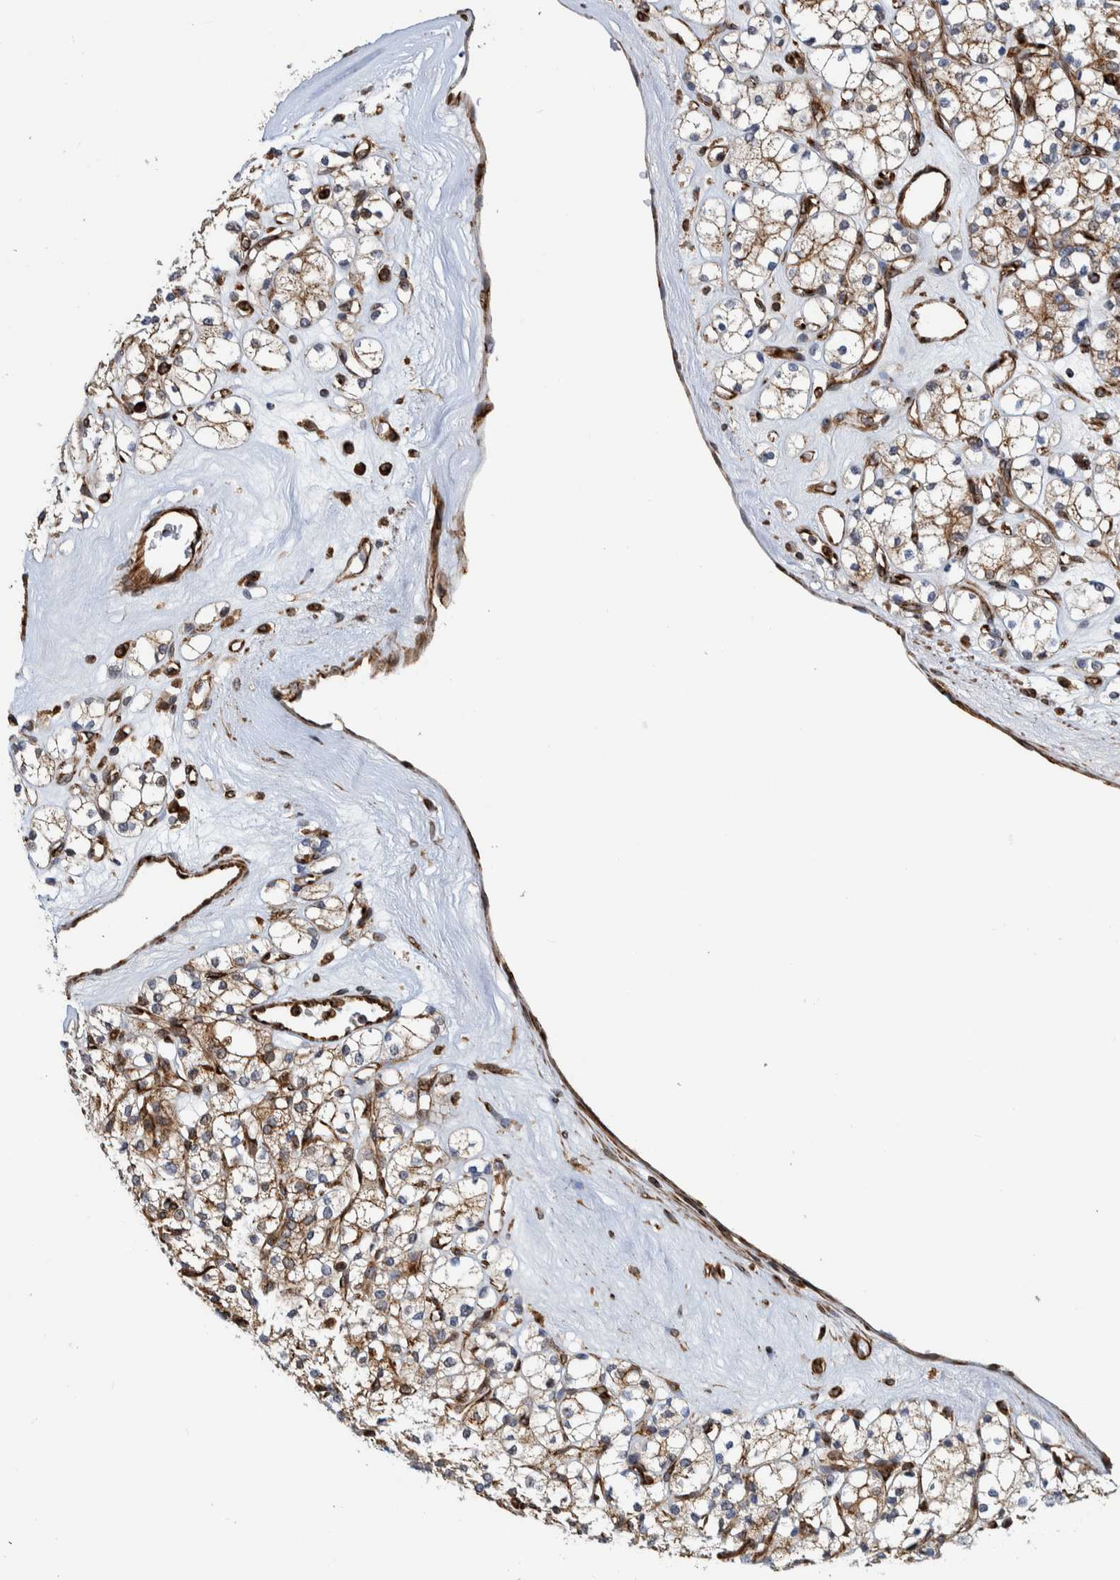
{"staining": {"intensity": "moderate", "quantity": ">75%", "location": "cytoplasmic/membranous"}, "tissue": "renal cancer", "cell_type": "Tumor cells", "image_type": "cancer", "snomed": [{"axis": "morphology", "description": "Adenocarcinoma, NOS"}, {"axis": "topography", "description": "Kidney"}], "caption": "Immunohistochemical staining of human renal adenocarcinoma exhibits moderate cytoplasmic/membranous protein staining in about >75% of tumor cells. Nuclei are stained in blue.", "gene": "CCDC57", "patient": {"sex": "male", "age": 77}}